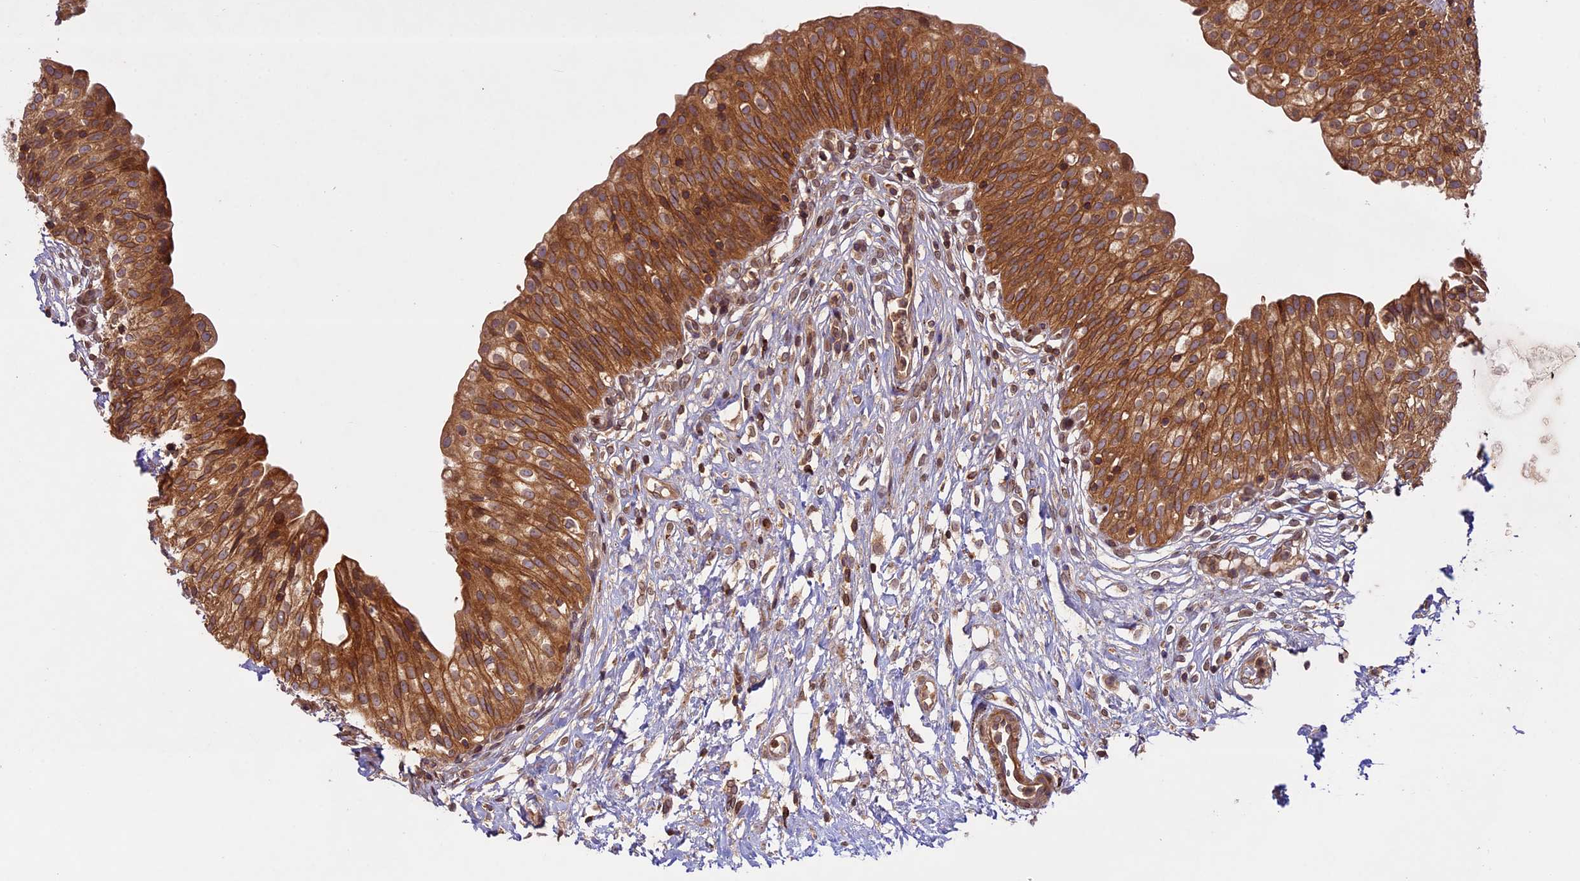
{"staining": {"intensity": "moderate", "quantity": ">75%", "location": "cytoplasmic/membranous"}, "tissue": "urinary bladder", "cell_type": "Urothelial cells", "image_type": "normal", "snomed": [{"axis": "morphology", "description": "Normal tissue, NOS"}, {"axis": "topography", "description": "Urinary bladder"}], "caption": "Immunohistochemistry staining of unremarkable urinary bladder, which displays medium levels of moderate cytoplasmic/membranous expression in approximately >75% of urothelial cells indicating moderate cytoplasmic/membranous protein staining. The staining was performed using DAB (brown) for protein detection and nuclei were counterstained in hematoxylin (blue).", "gene": "DGKH", "patient": {"sex": "male", "age": 55}}